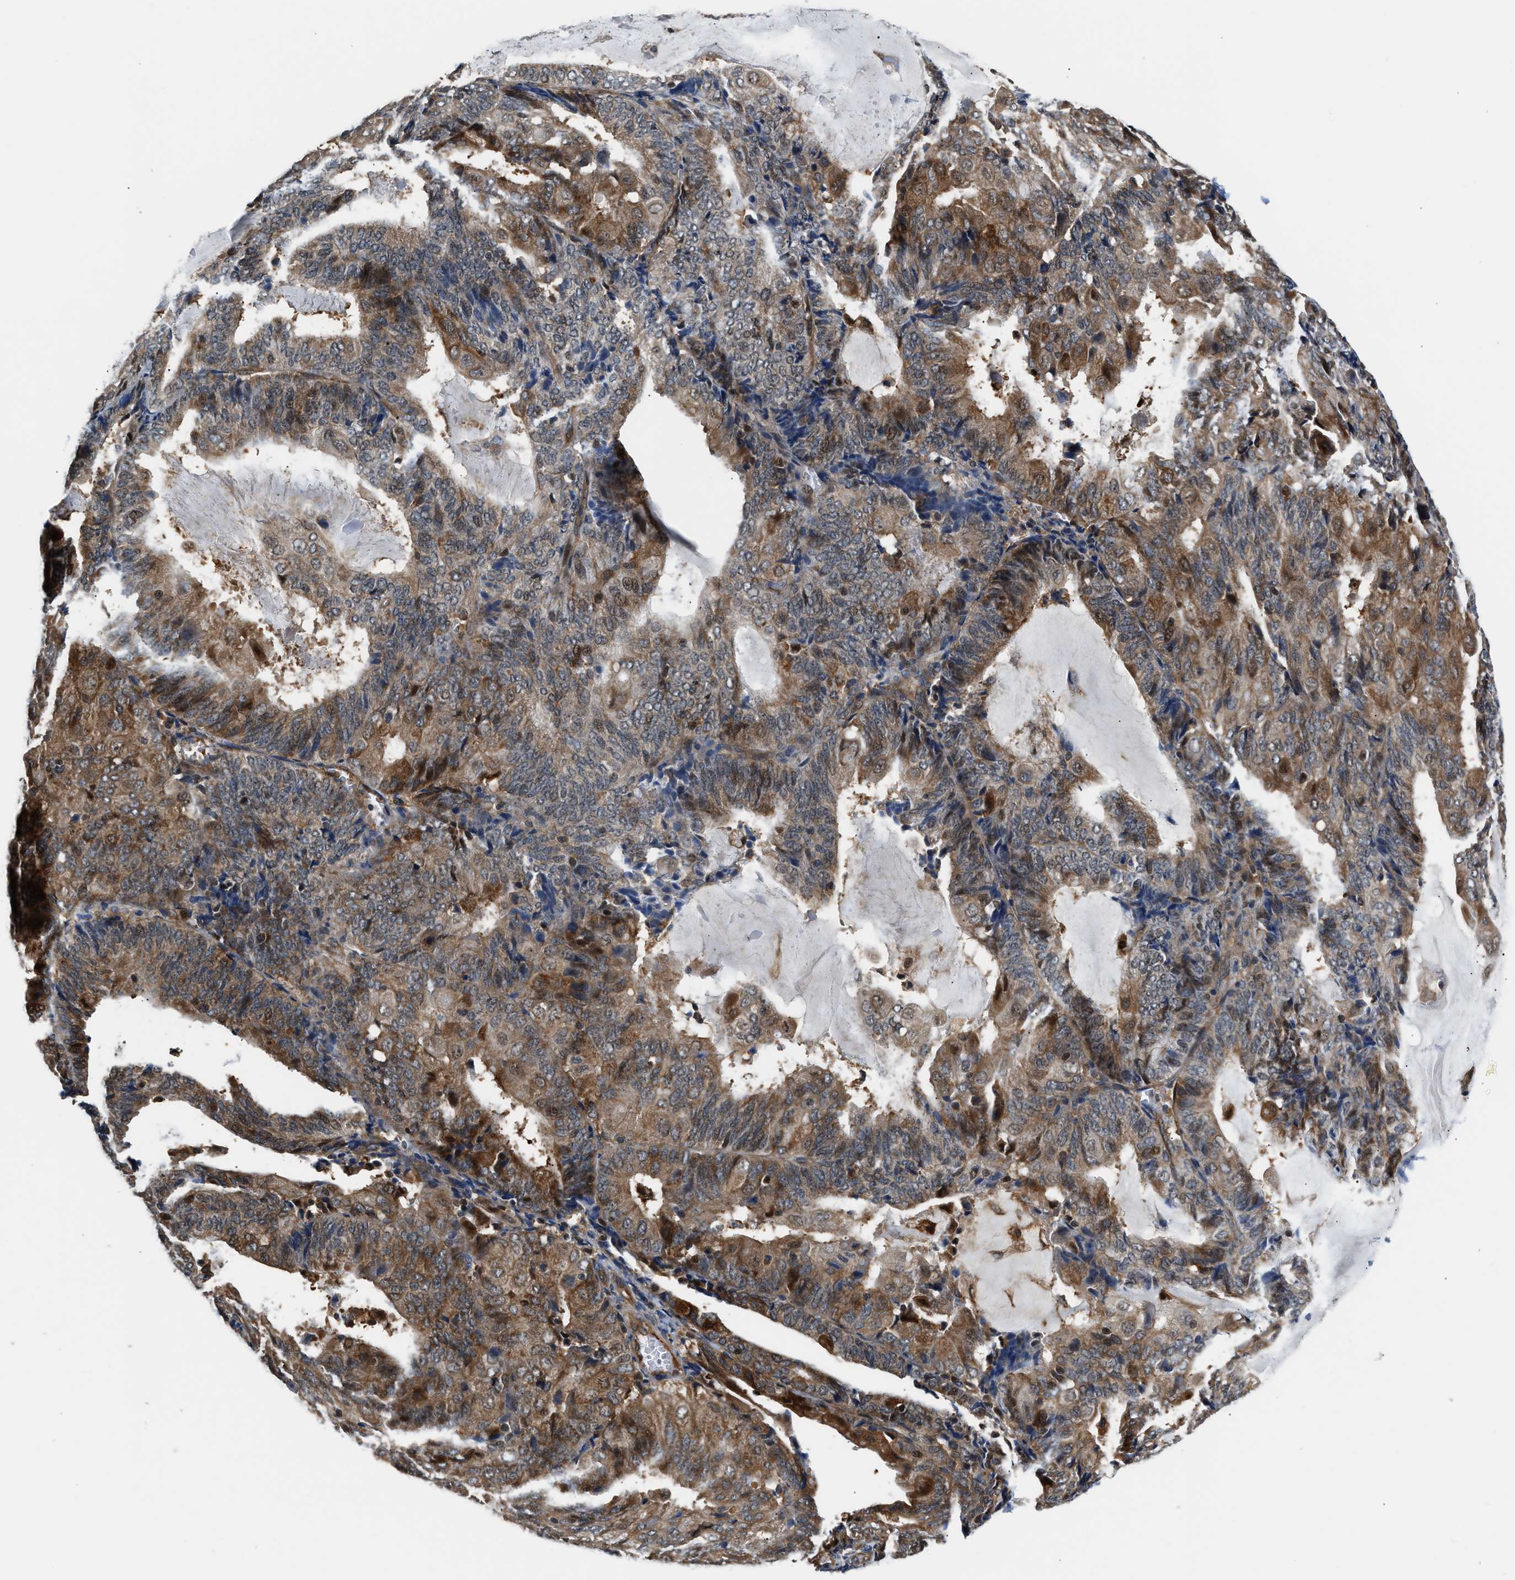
{"staining": {"intensity": "moderate", "quantity": ">75%", "location": "cytoplasmic/membranous,nuclear"}, "tissue": "endometrial cancer", "cell_type": "Tumor cells", "image_type": "cancer", "snomed": [{"axis": "morphology", "description": "Adenocarcinoma, NOS"}, {"axis": "topography", "description": "Endometrium"}], "caption": "Endometrial cancer stained with DAB IHC exhibits medium levels of moderate cytoplasmic/membranous and nuclear expression in about >75% of tumor cells.", "gene": "TUT7", "patient": {"sex": "female", "age": 81}}